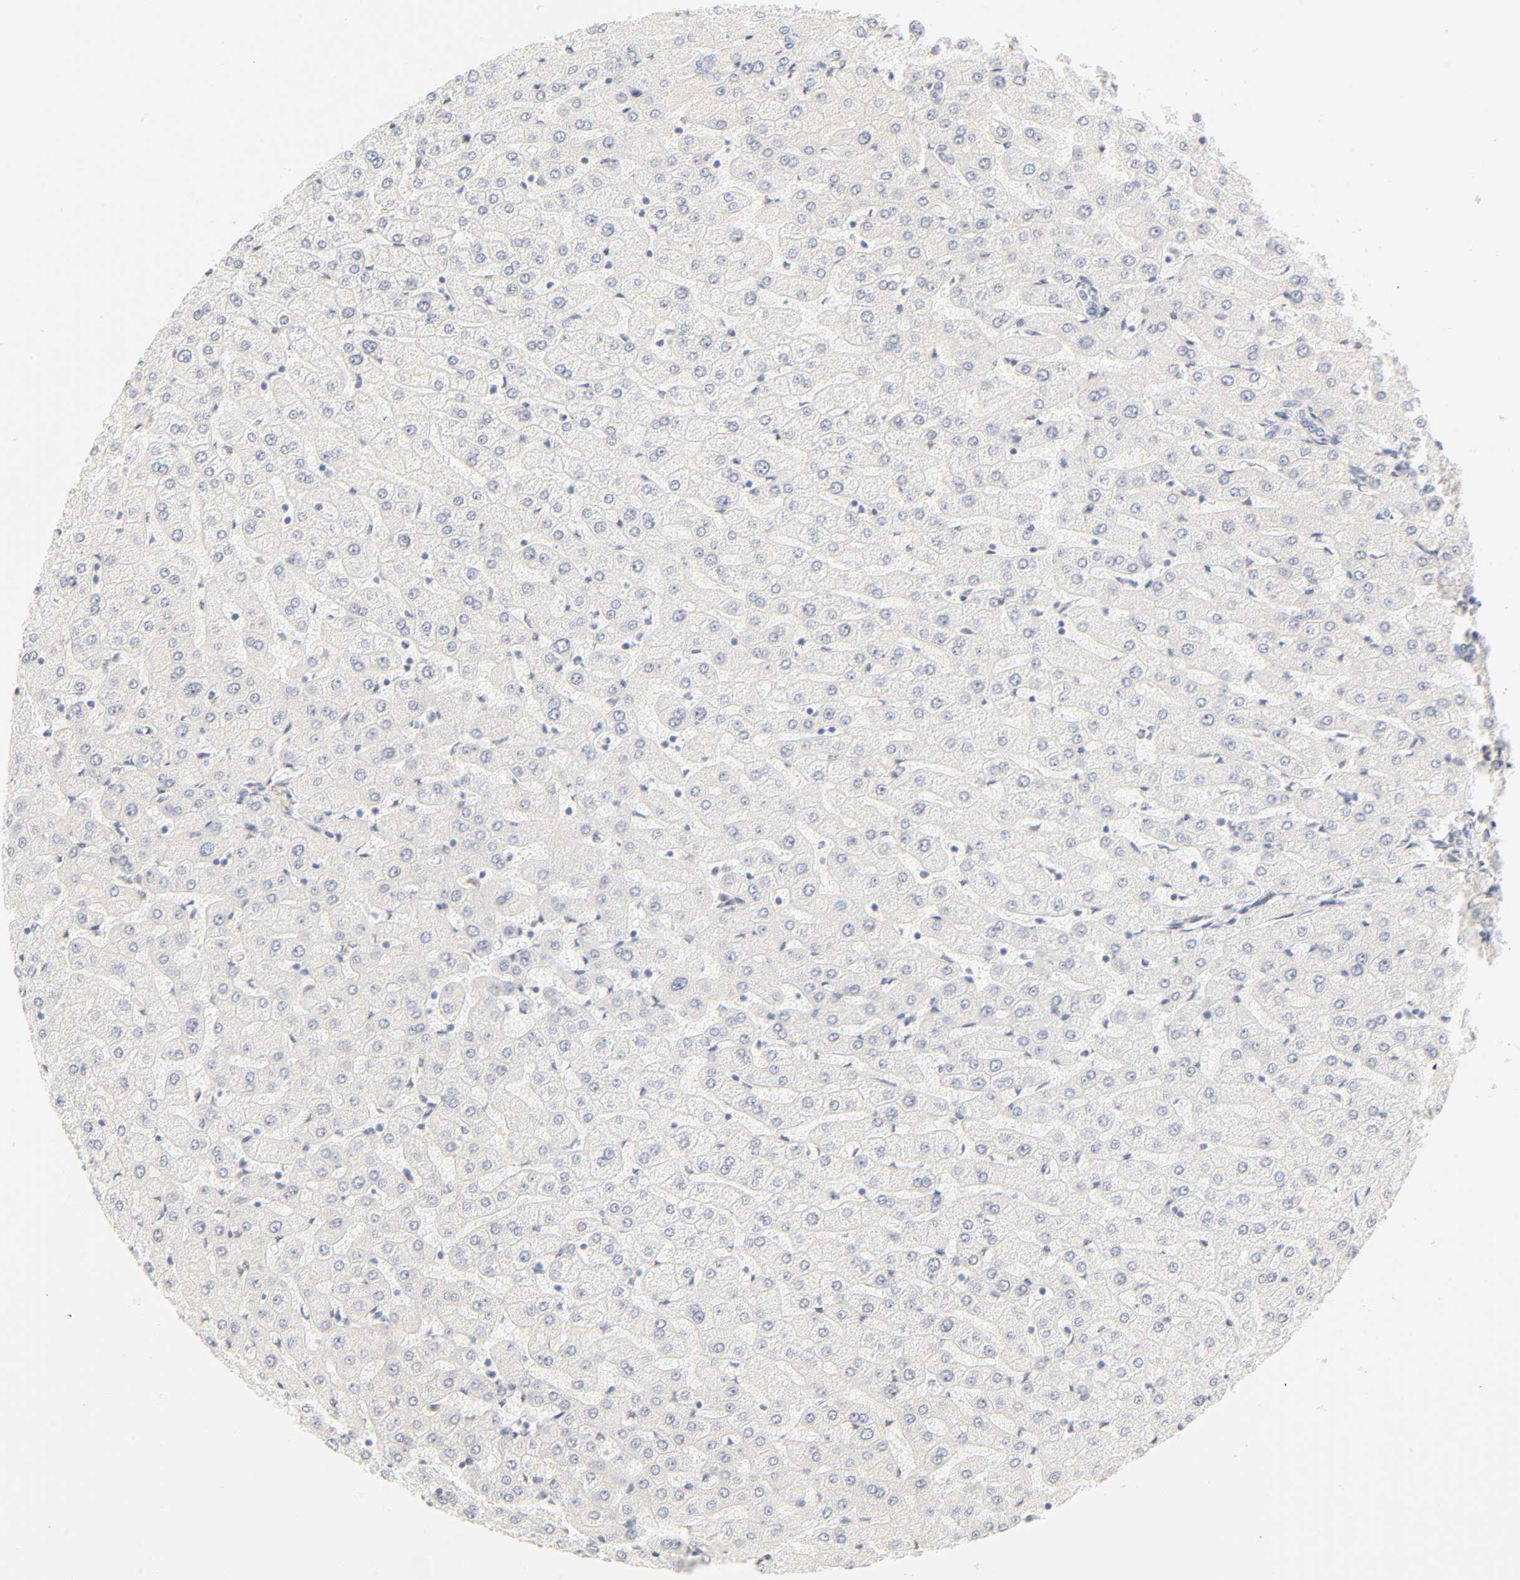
{"staining": {"intensity": "negative", "quantity": "none", "location": "none"}, "tissue": "liver", "cell_type": "Cholangiocytes", "image_type": "normal", "snomed": [{"axis": "morphology", "description": "Normal tissue, NOS"}, {"axis": "morphology", "description": "Fibrosis, NOS"}, {"axis": "topography", "description": "Liver"}], "caption": "This is a micrograph of immunohistochemistry staining of benign liver, which shows no expression in cholangiocytes.", "gene": "MNAT1", "patient": {"sex": "female", "age": 29}}